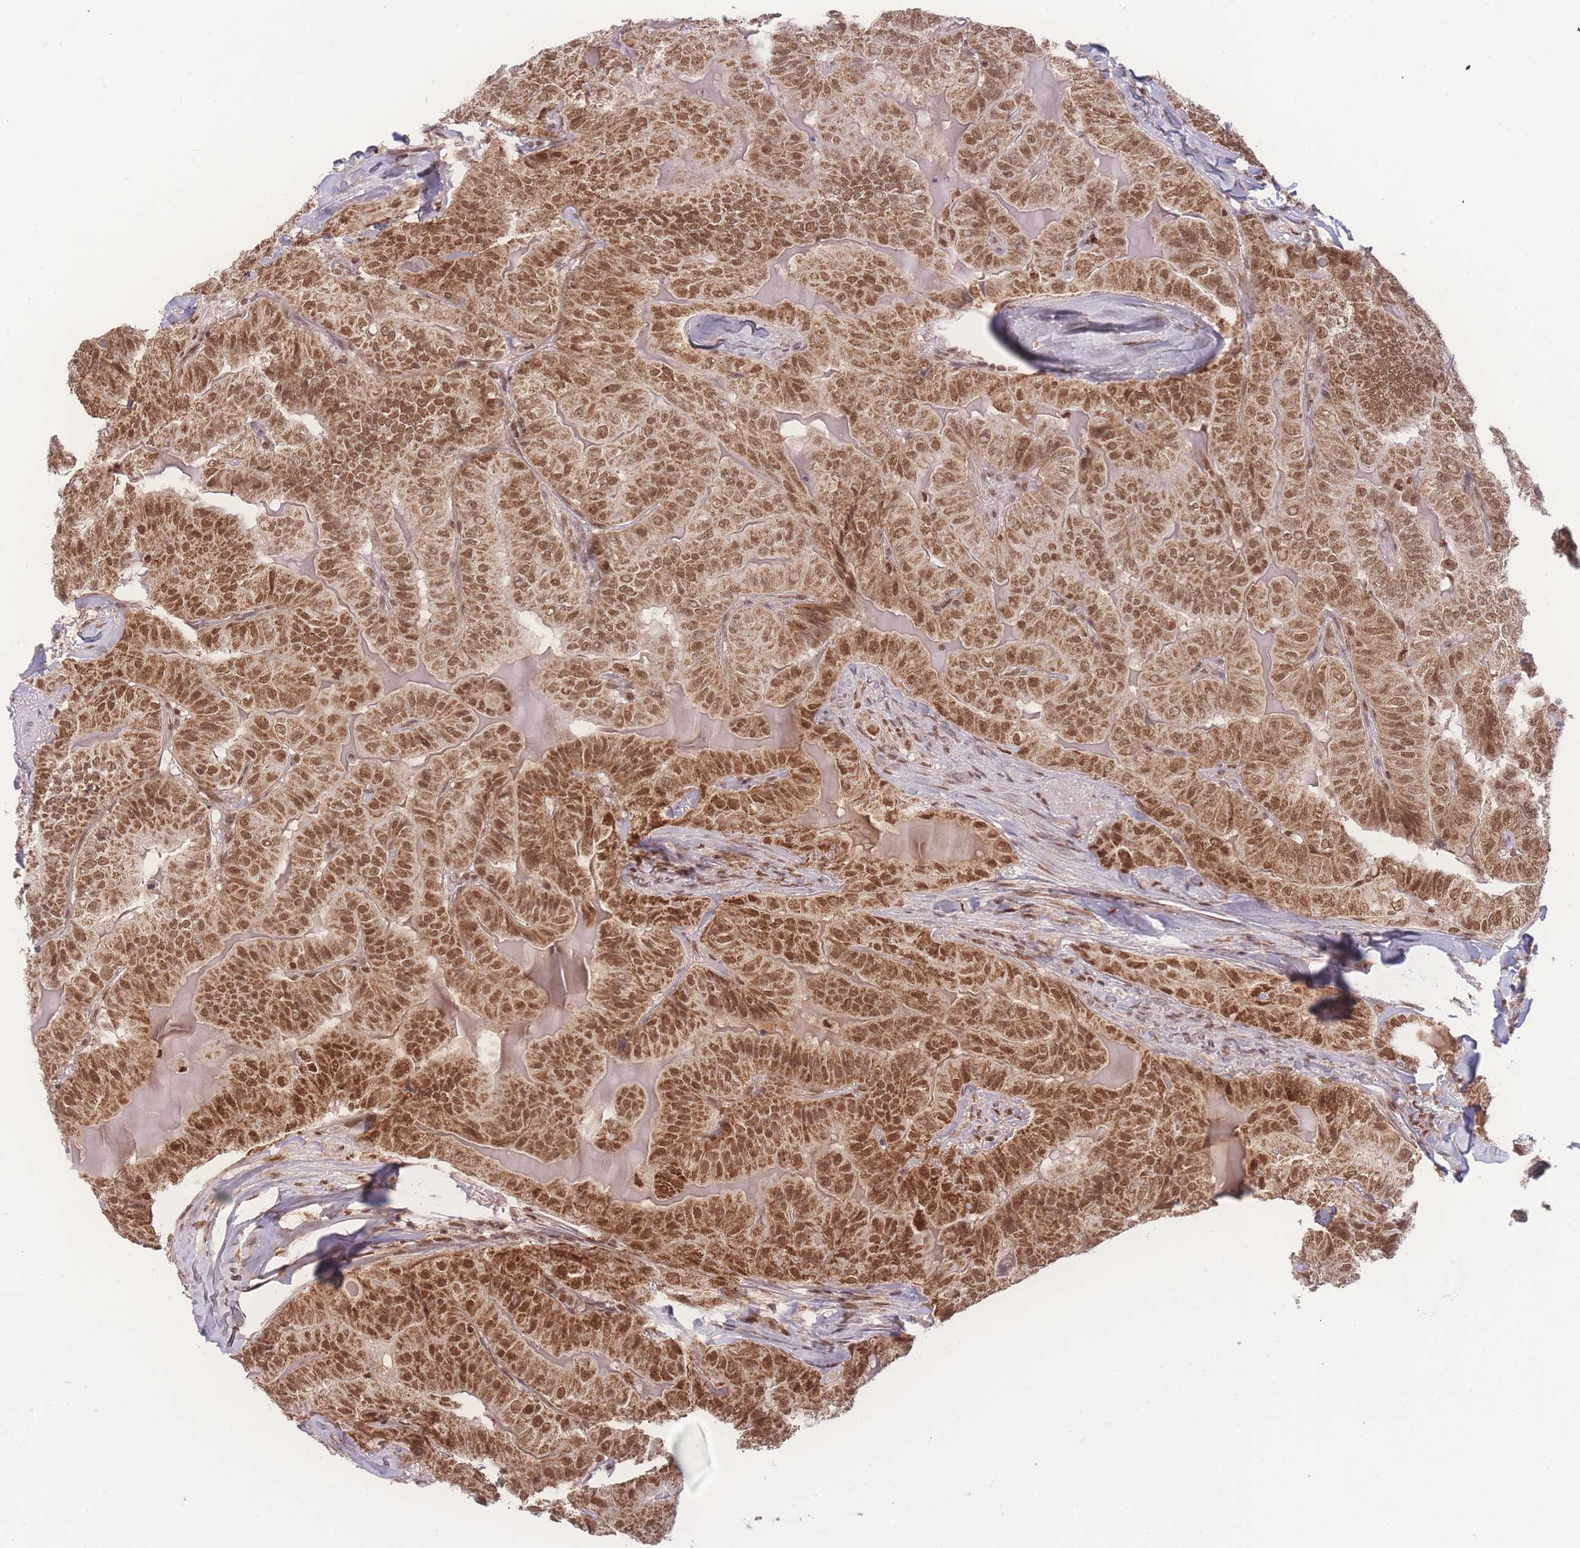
{"staining": {"intensity": "moderate", "quantity": ">75%", "location": "cytoplasmic/membranous,nuclear"}, "tissue": "thyroid cancer", "cell_type": "Tumor cells", "image_type": "cancer", "snomed": [{"axis": "morphology", "description": "Papillary adenocarcinoma, NOS"}, {"axis": "topography", "description": "Thyroid gland"}], "caption": "Tumor cells show medium levels of moderate cytoplasmic/membranous and nuclear positivity in about >75% of cells in human papillary adenocarcinoma (thyroid).", "gene": "RAVER1", "patient": {"sex": "female", "age": 68}}